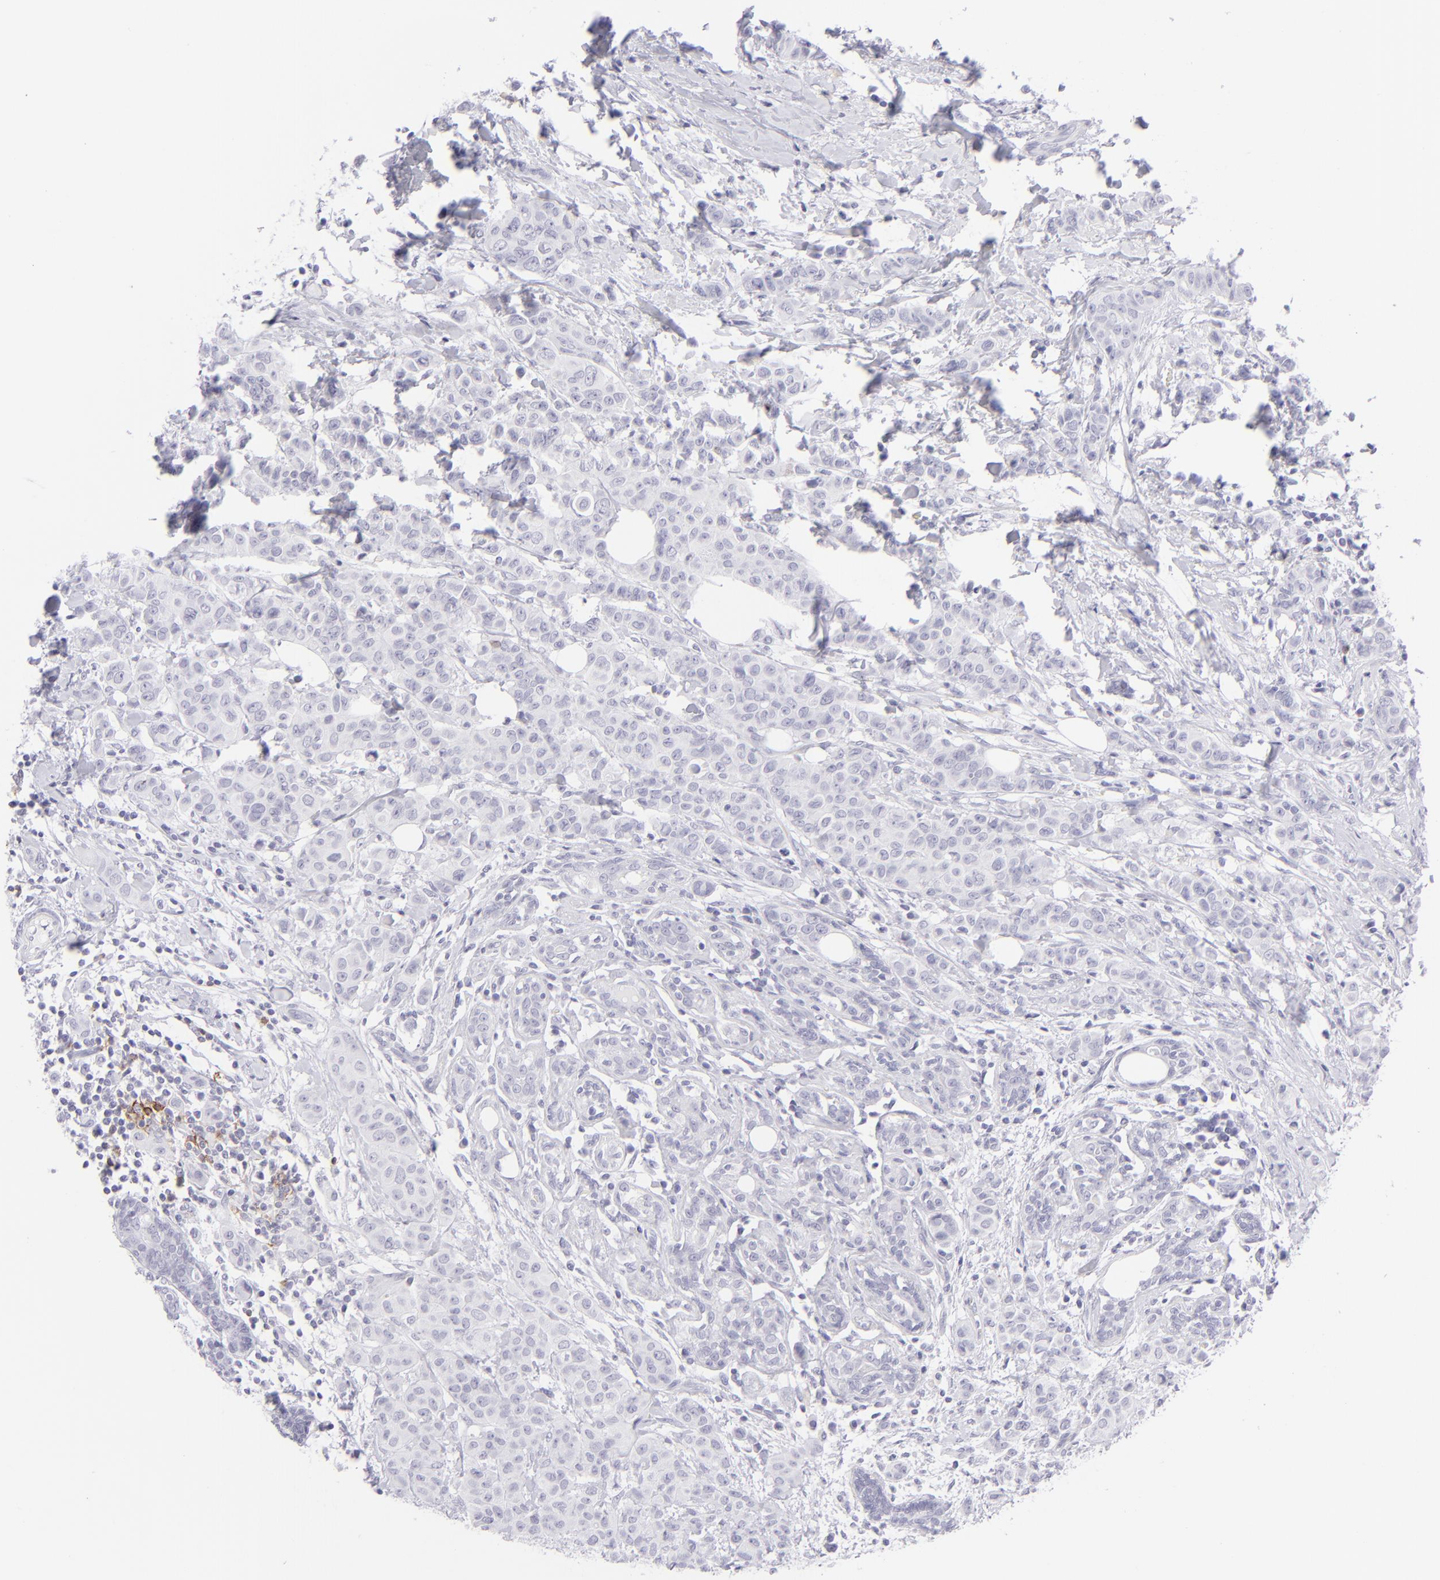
{"staining": {"intensity": "negative", "quantity": "none", "location": "none"}, "tissue": "breast cancer", "cell_type": "Tumor cells", "image_type": "cancer", "snomed": [{"axis": "morphology", "description": "Duct carcinoma"}, {"axis": "topography", "description": "Breast"}], "caption": "Protein analysis of breast cancer exhibits no significant expression in tumor cells.", "gene": "FCER2", "patient": {"sex": "female", "age": 40}}